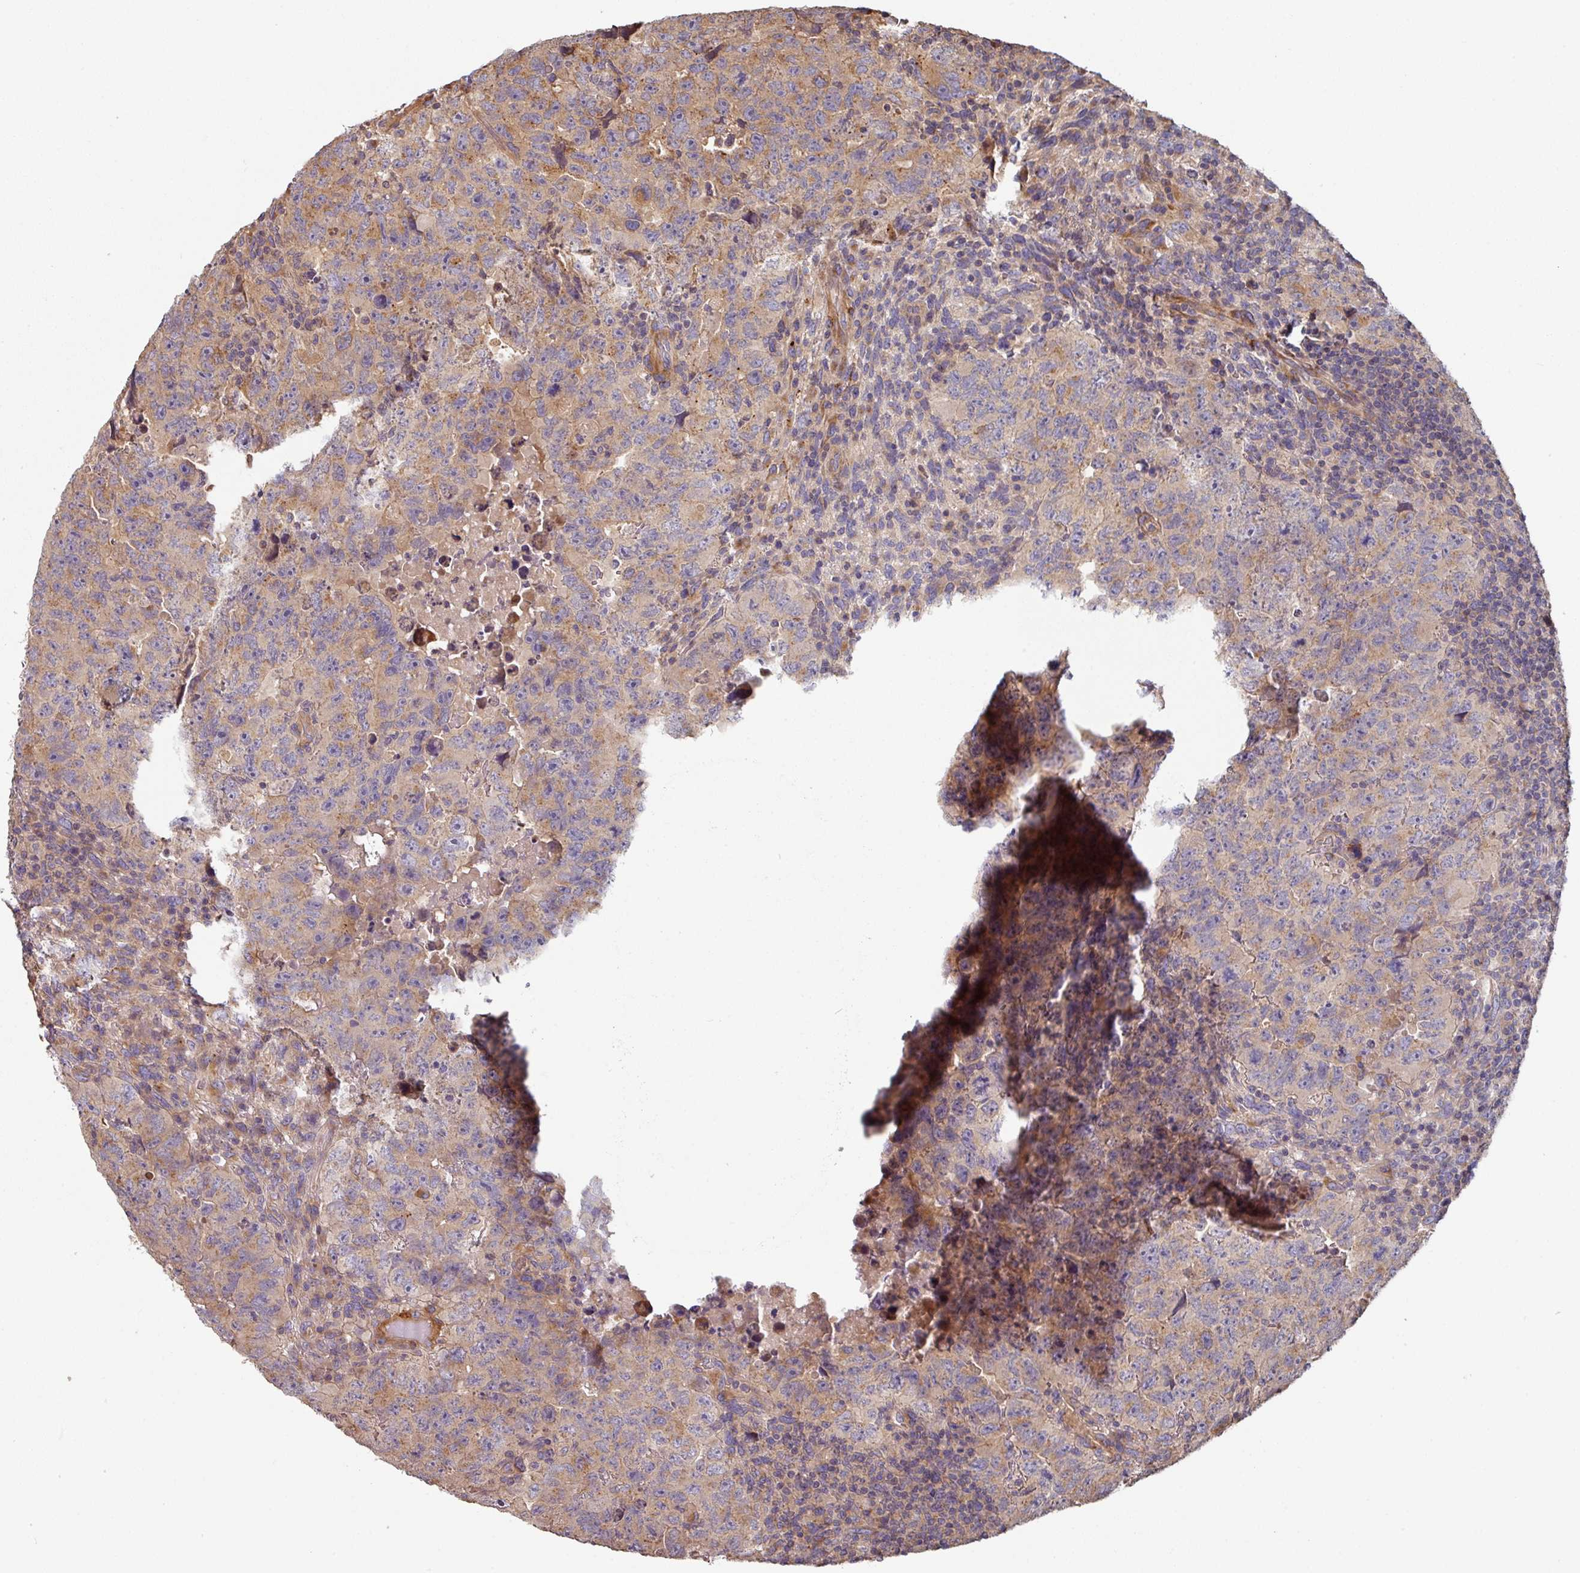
{"staining": {"intensity": "moderate", "quantity": "25%-75%", "location": "cytoplasmic/membranous"}, "tissue": "testis cancer", "cell_type": "Tumor cells", "image_type": "cancer", "snomed": [{"axis": "morphology", "description": "Carcinoma, Embryonal, NOS"}, {"axis": "topography", "description": "Testis"}], "caption": "Testis embryonal carcinoma was stained to show a protein in brown. There is medium levels of moderate cytoplasmic/membranous positivity in approximately 25%-75% of tumor cells. (IHC, brightfield microscopy, high magnification).", "gene": "SIK1", "patient": {"sex": "male", "age": 24}}